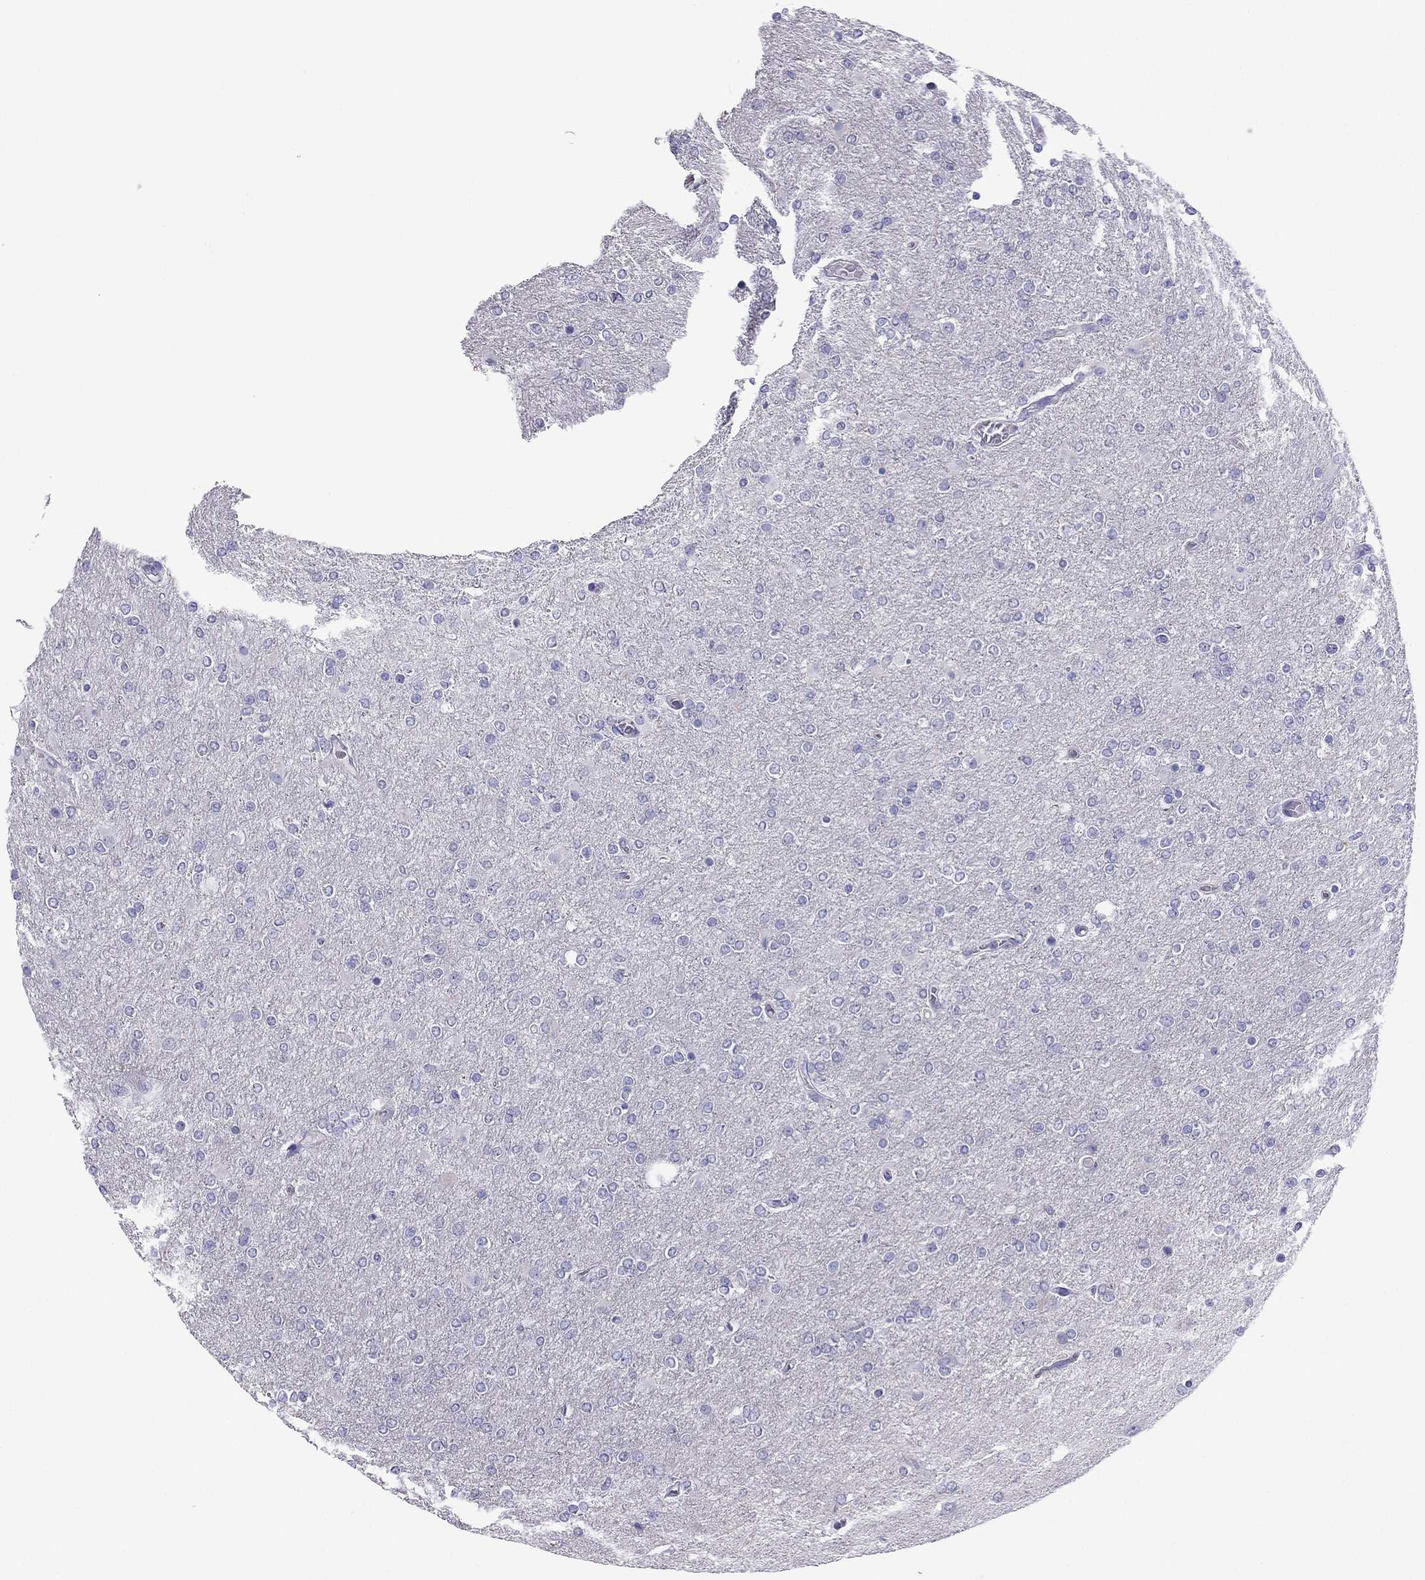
{"staining": {"intensity": "negative", "quantity": "none", "location": "none"}, "tissue": "glioma", "cell_type": "Tumor cells", "image_type": "cancer", "snomed": [{"axis": "morphology", "description": "Glioma, malignant, High grade"}, {"axis": "topography", "description": "Cerebral cortex"}], "caption": "High-grade glioma (malignant) was stained to show a protein in brown. There is no significant expression in tumor cells.", "gene": "GJA8", "patient": {"sex": "male", "age": 70}}